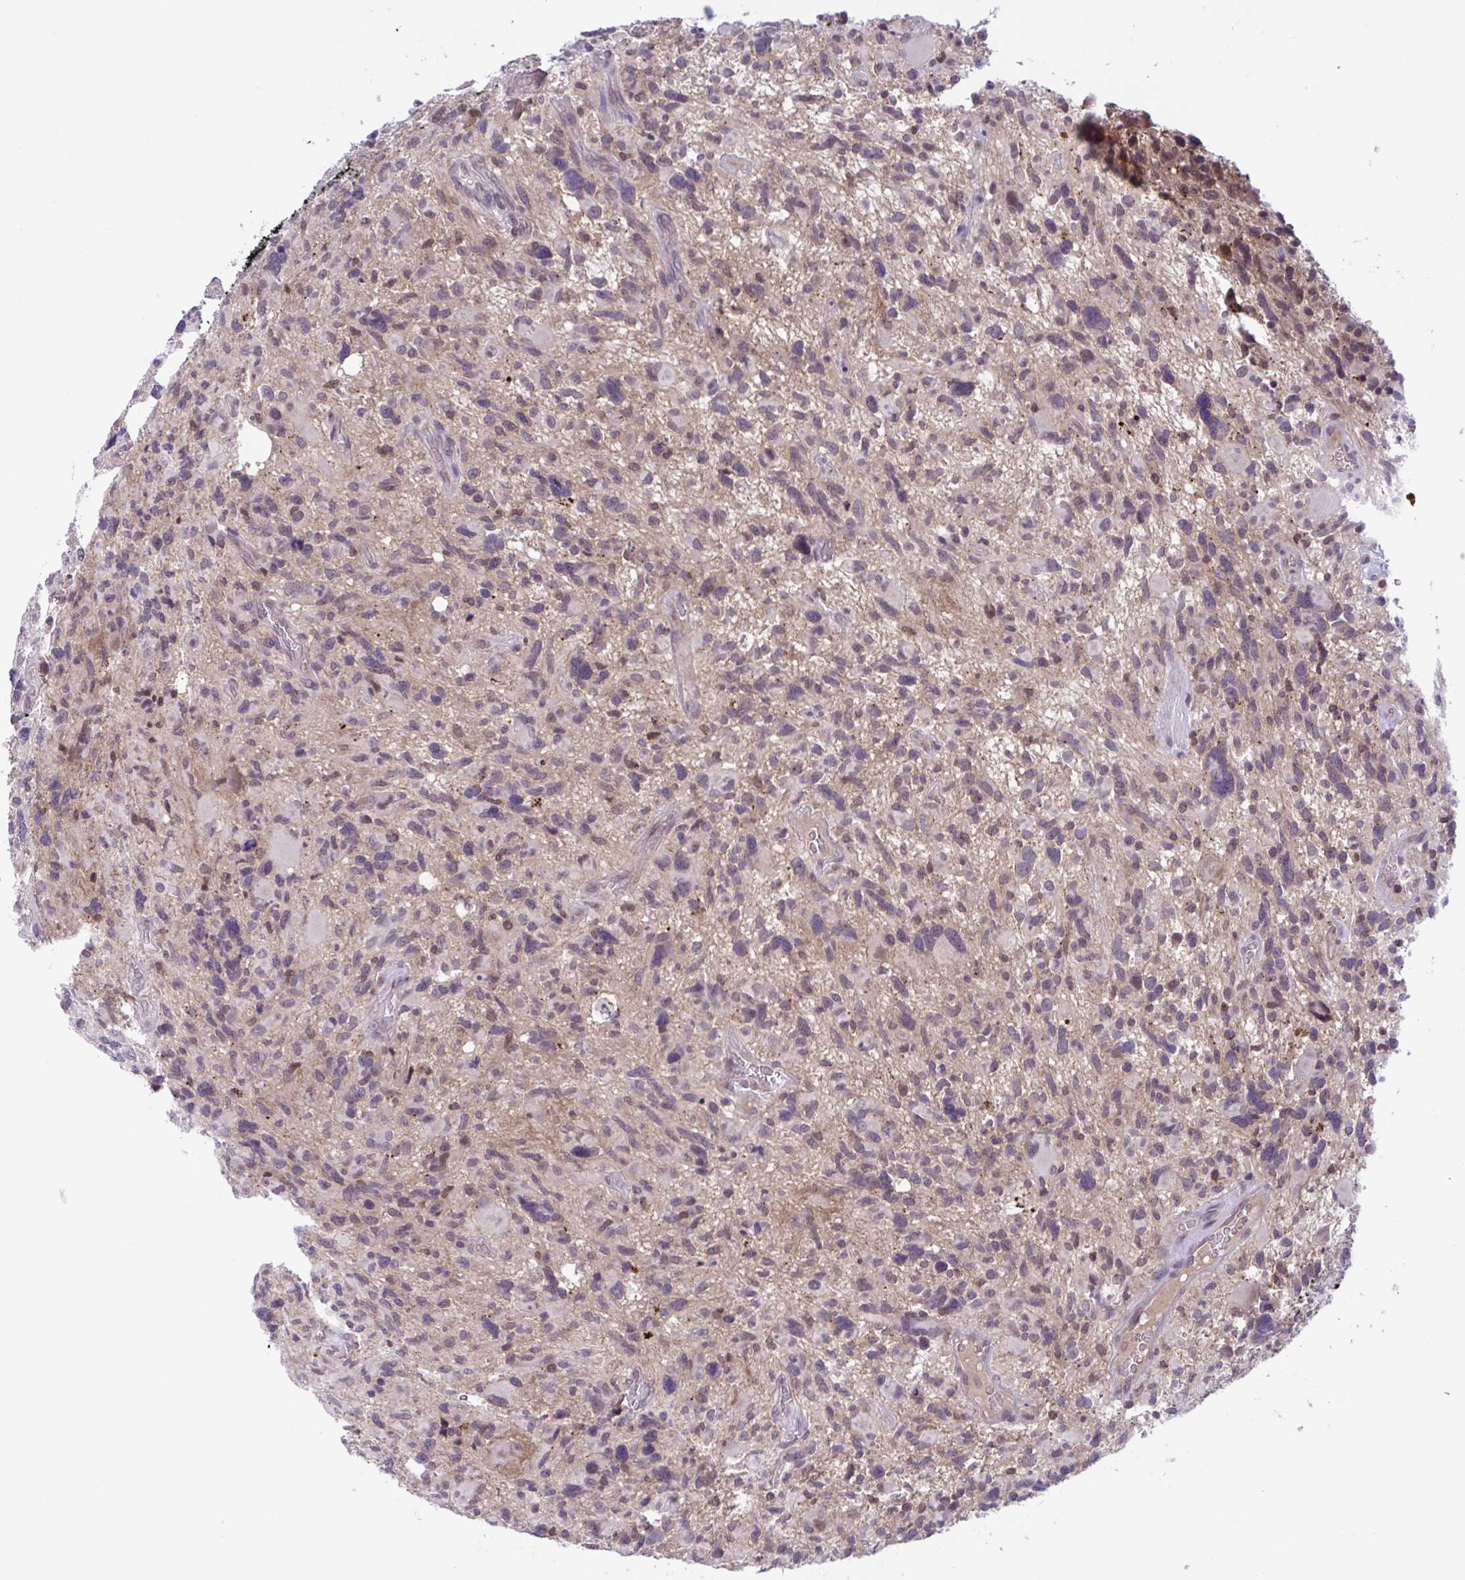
{"staining": {"intensity": "weak", "quantity": "<25%", "location": "nuclear"}, "tissue": "glioma", "cell_type": "Tumor cells", "image_type": "cancer", "snomed": [{"axis": "morphology", "description": "Glioma, malignant, High grade"}, {"axis": "topography", "description": "Brain"}], "caption": "DAB (3,3'-diaminobenzidine) immunohistochemical staining of human malignant high-grade glioma shows no significant expression in tumor cells.", "gene": "TTC7B", "patient": {"sex": "male", "age": 49}}